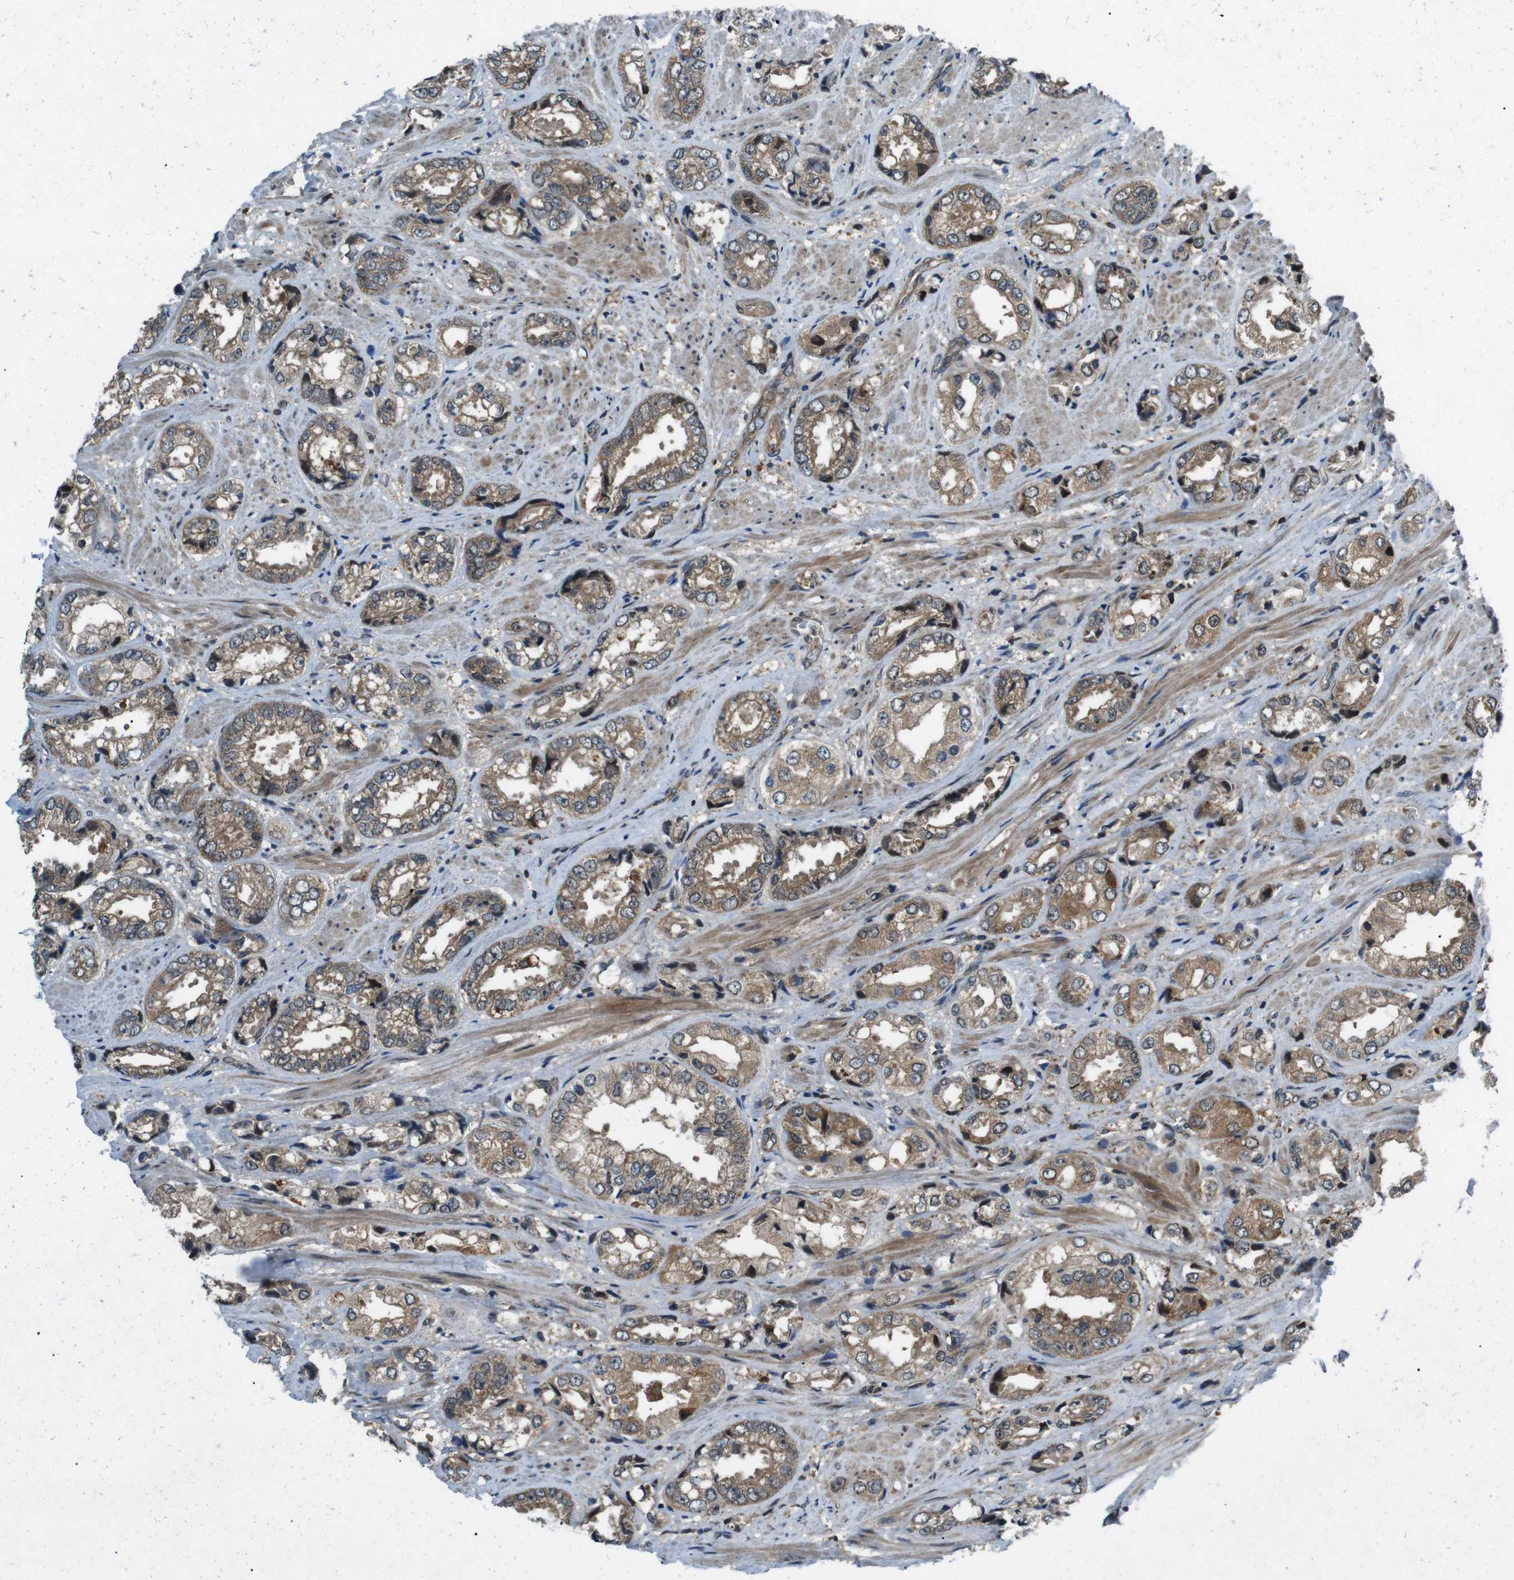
{"staining": {"intensity": "moderate", "quantity": ">75%", "location": "cytoplasmic/membranous"}, "tissue": "prostate cancer", "cell_type": "Tumor cells", "image_type": "cancer", "snomed": [{"axis": "morphology", "description": "Adenocarcinoma, High grade"}, {"axis": "topography", "description": "Prostate"}], "caption": "Protein expression analysis of high-grade adenocarcinoma (prostate) displays moderate cytoplasmic/membranous positivity in approximately >75% of tumor cells.", "gene": "SLC27A4", "patient": {"sex": "male", "age": 61}}